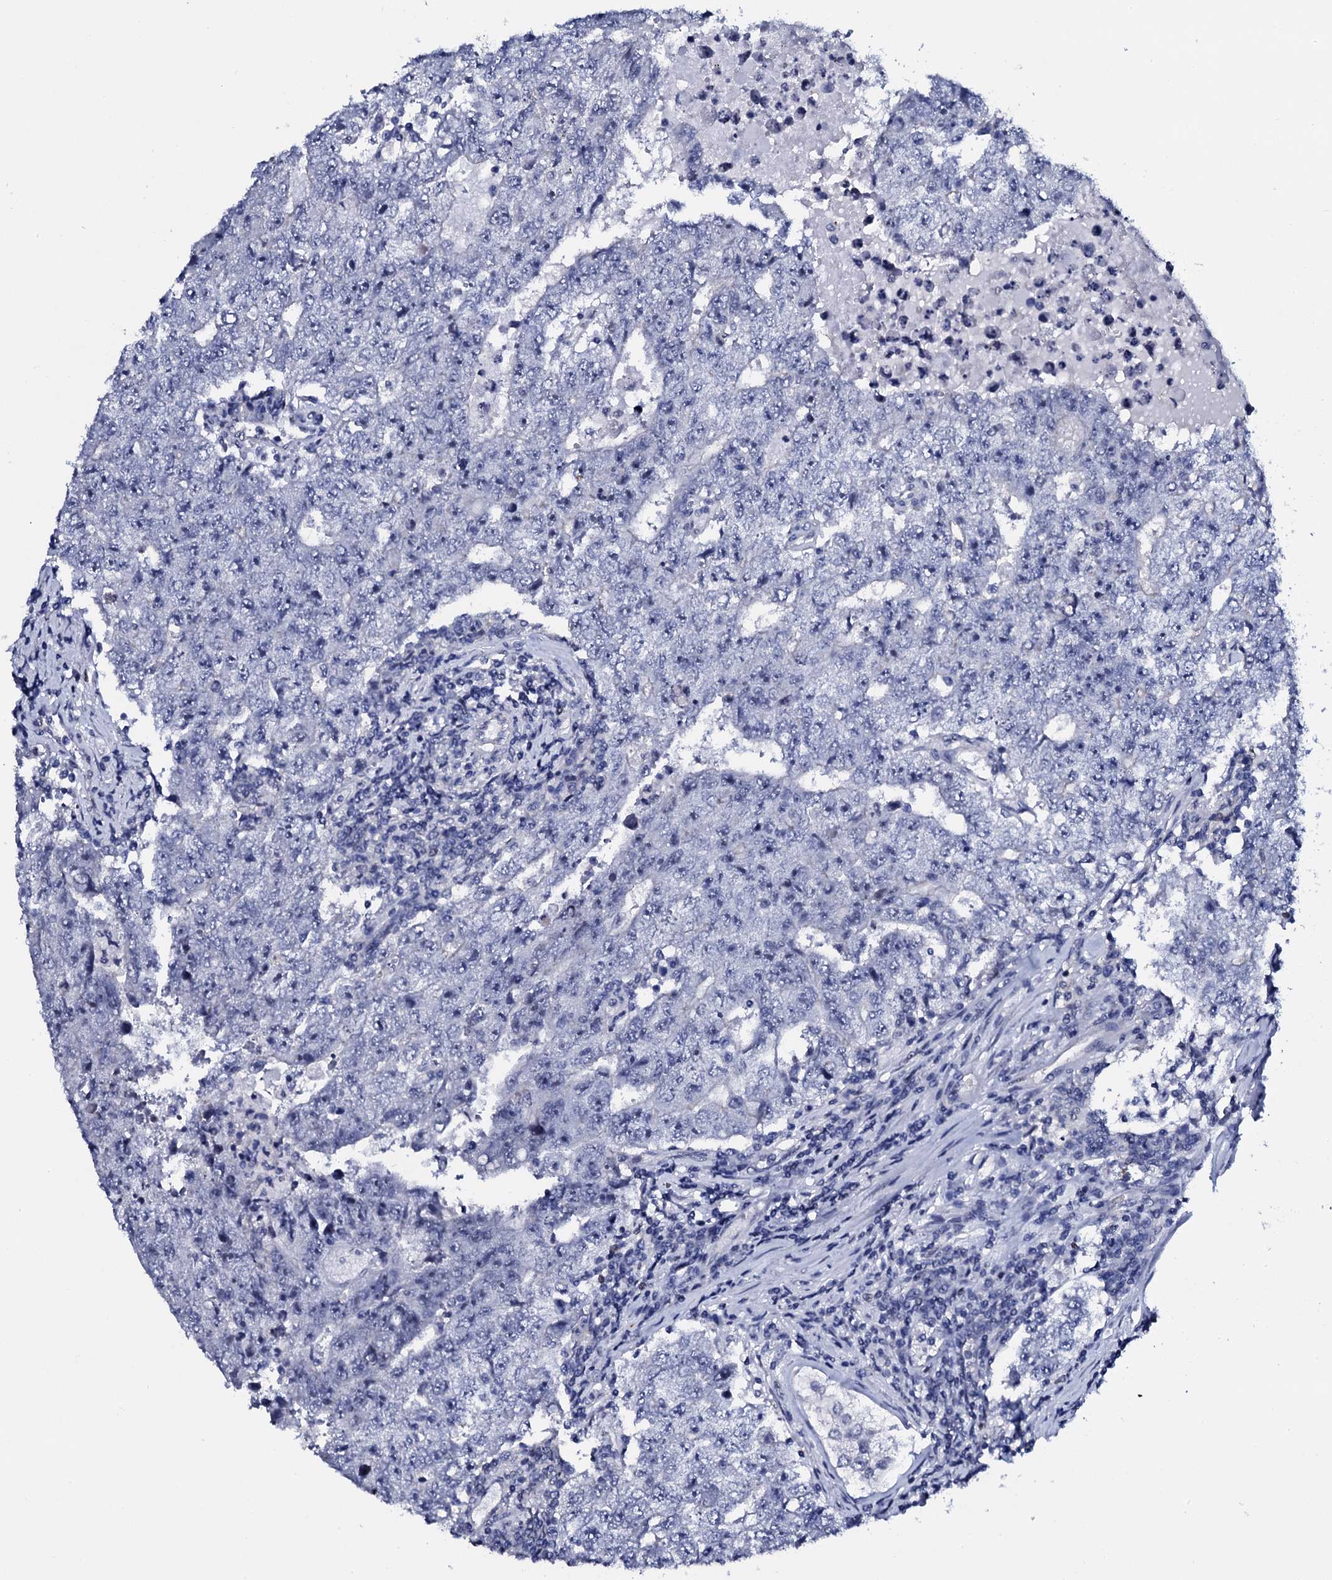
{"staining": {"intensity": "negative", "quantity": "none", "location": "none"}, "tissue": "testis cancer", "cell_type": "Tumor cells", "image_type": "cancer", "snomed": [{"axis": "morphology", "description": "Carcinoma, Embryonal, NOS"}, {"axis": "topography", "description": "Testis"}], "caption": "There is no significant expression in tumor cells of embryonal carcinoma (testis). (Immunohistochemistry (ihc), brightfield microscopy, high magnification).", "gene": "NPM2", "patient": {"sex": "male", "age": 17}}